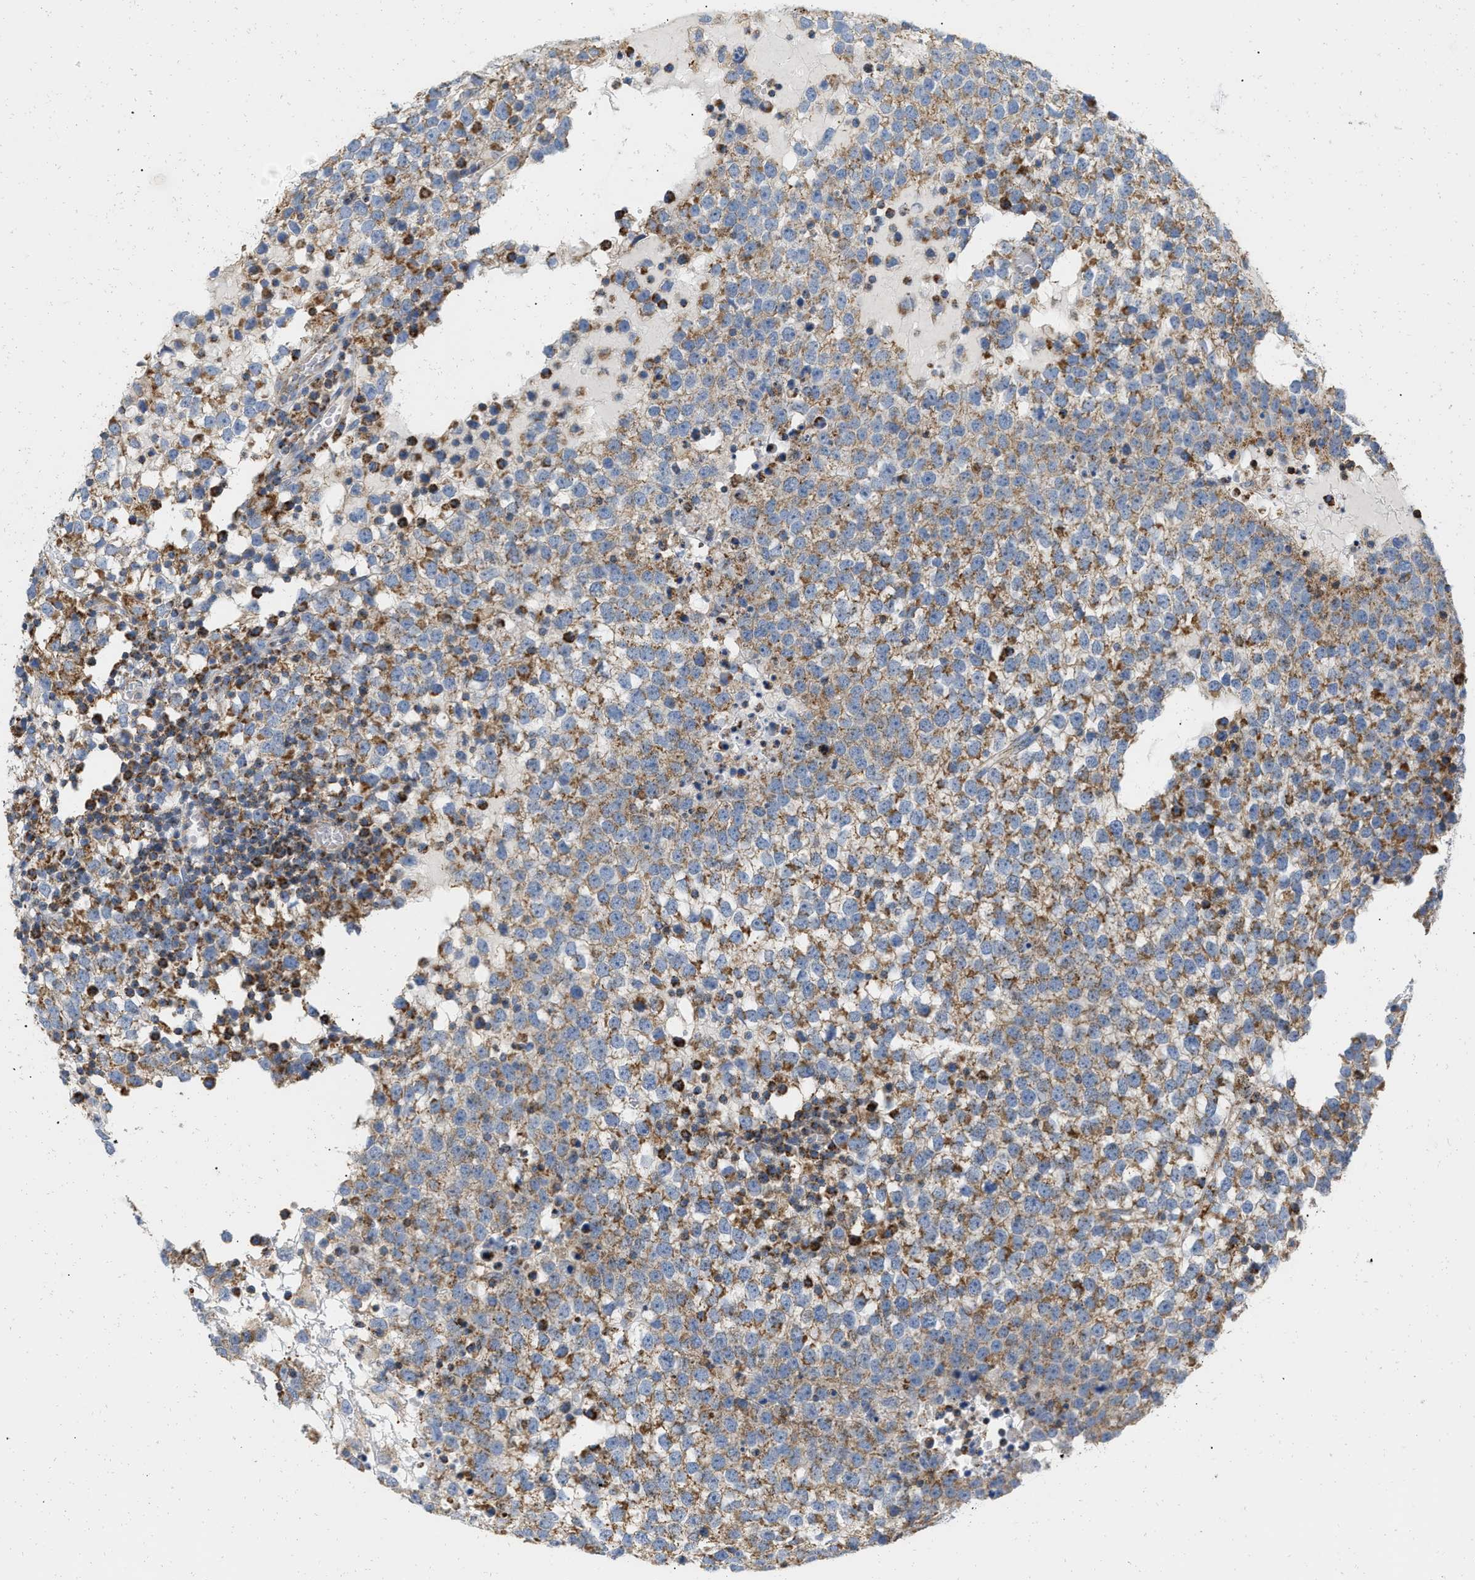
{"staining": {"intensity": "moderate", "quantity": ">75%", "location": "cytoplasmic/membranous"}, "tissue": "testis cancer", "cell_type": "Tumor cells", "image_type": "cancer", "snomed": [{"axis": "morphology", "description": "Seminoma, NOS"}, {"axis": "topography", "description": "Testis"}], "caption": "An immunohistochemistry (IHC) photomicrograph of neoplastic tissue is shown. Protein staining in brown highlights moderate cytoplasmic/membranous positivity in testis cancer within tumor cells.", "gene": "GRB10", "patient": {"sex": "male", "age": 65}}